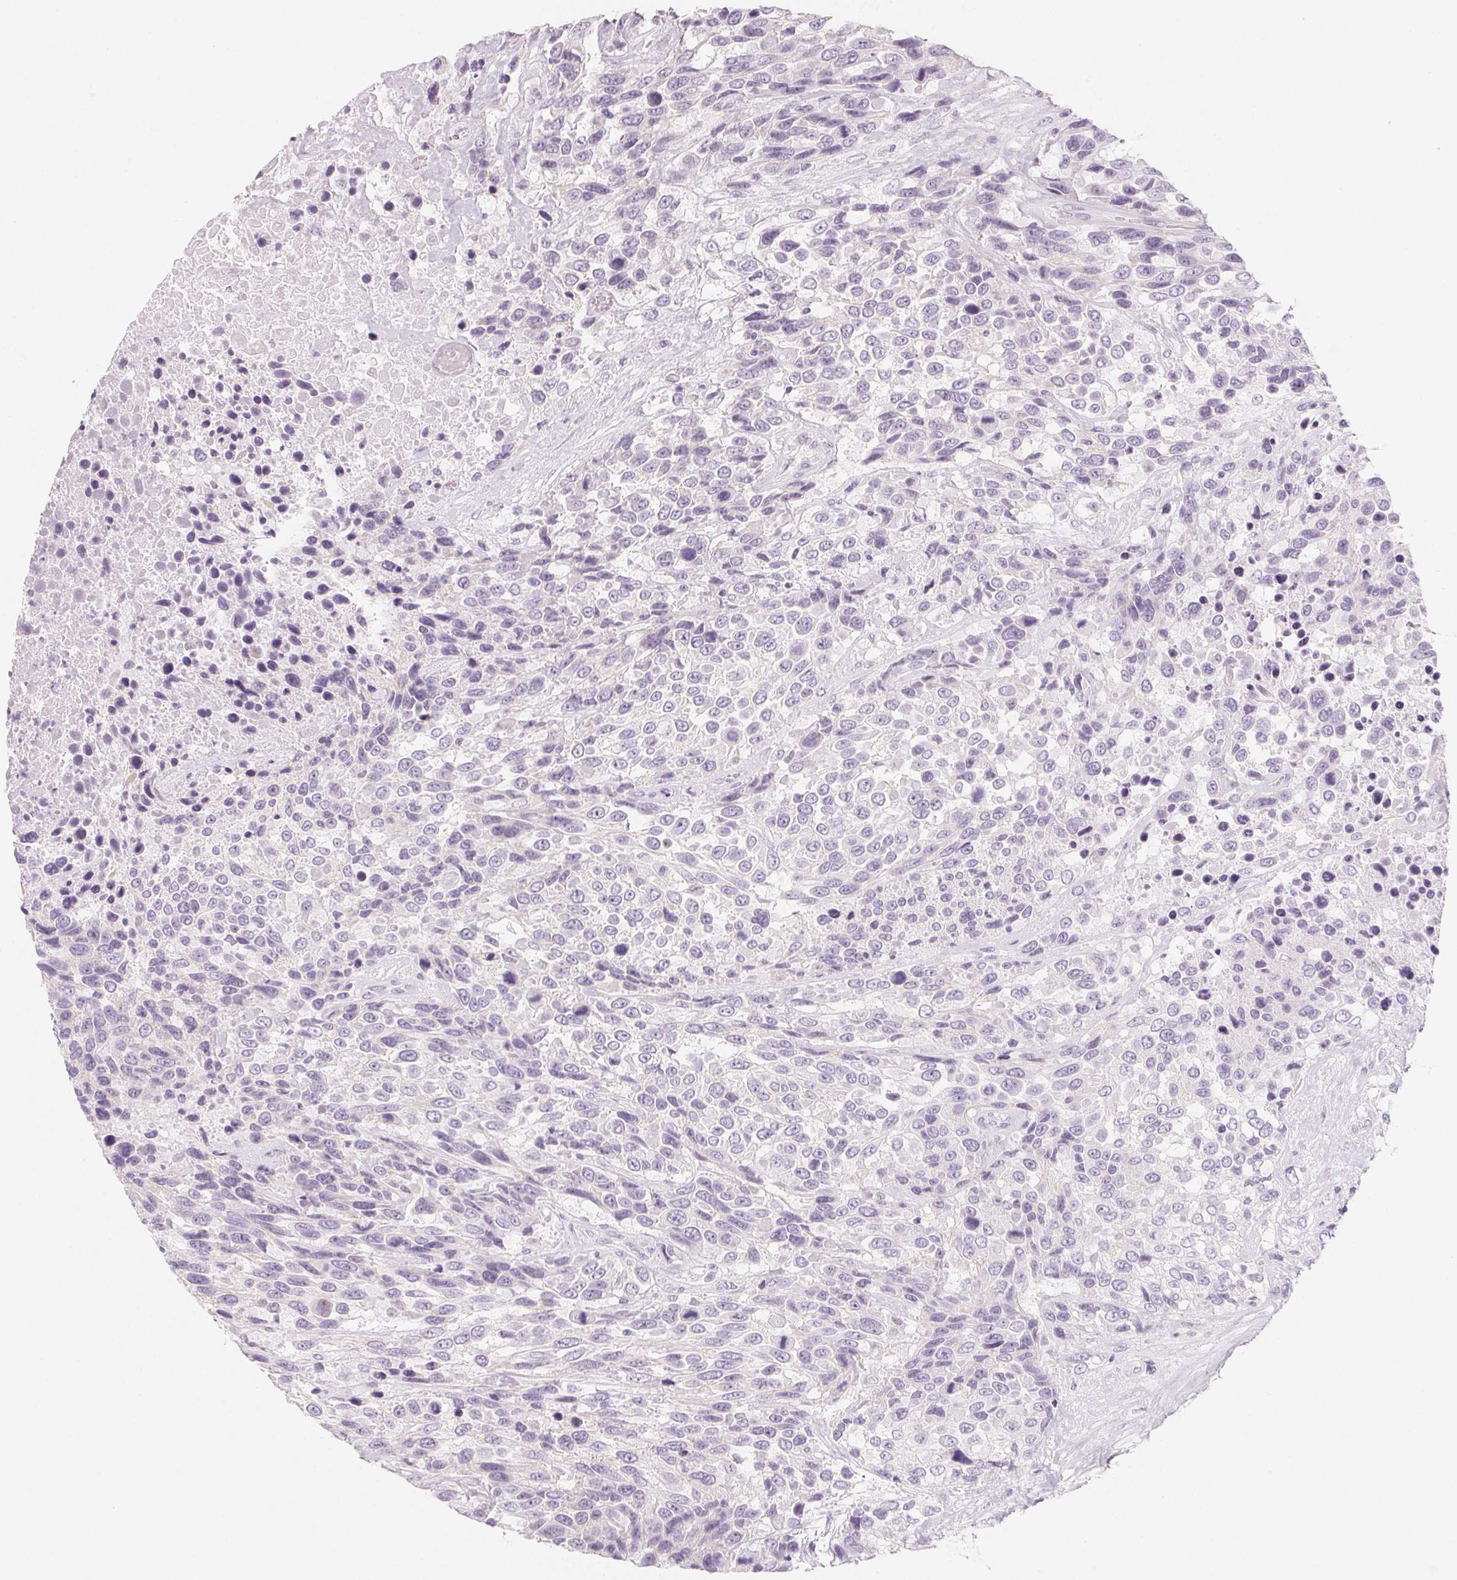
{"staining": {"intensity": "negative", "quantity": "none", "location": "none"}, "tissue": "urothelial cancer", "cell_type": "Tumor cells", "image_type": "cancer", "snomed": [{"axis": "morphology", "description": "Urothelial carcinoma, High grade"}, {"axis": "topography", "description": "Urinary bladder"}], "caption": "Immunohistochemistry (IHC) micrograph of human high-grade urothelial carcinoma stained for a protein (brown), which demonstrates no expression in tumor cells.", "gene": "SH3GL2", "patient": {"sex": "female", "age": 70}}